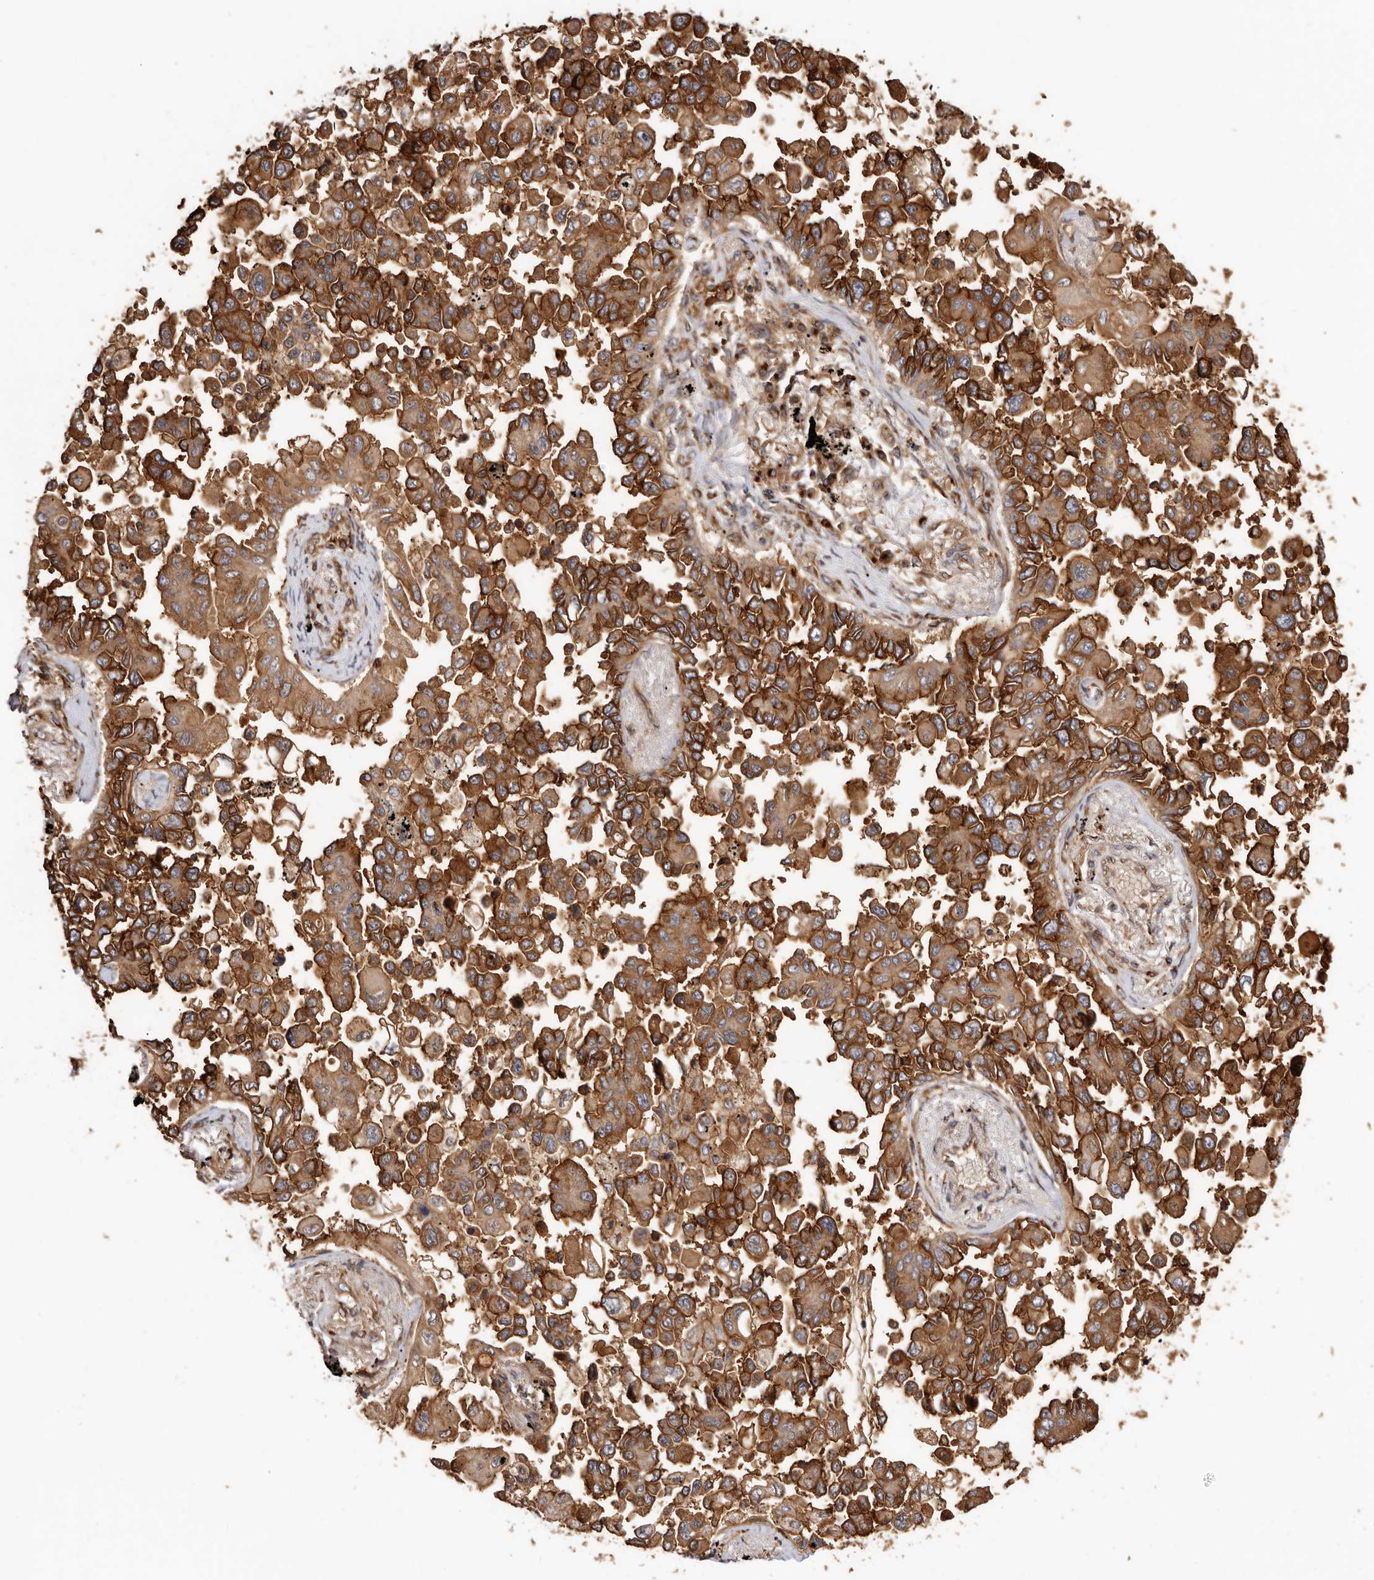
{"staining": {"intensity": "strong", "quantity": ">75%", "location": "cytoplasmic/membranous"}, "tissue": "lung cancer", "cell_type": "Tumor cells", "image_type": "cancer", "snomed": [{"axis": "morphology", "description": "Adenocarcinoma, NOS"}, {"axis": "topography", "description": "Lung"}], "caption": "IHC micrograph of lung cancer (adenocarcinoma) stained for a protein (brown), which shows high levels of strong cytoplasmic/membranous expression in about >75% of tumor cells.", "gene": "GPR27", "patient": {"sex": "female", "age": 67}}